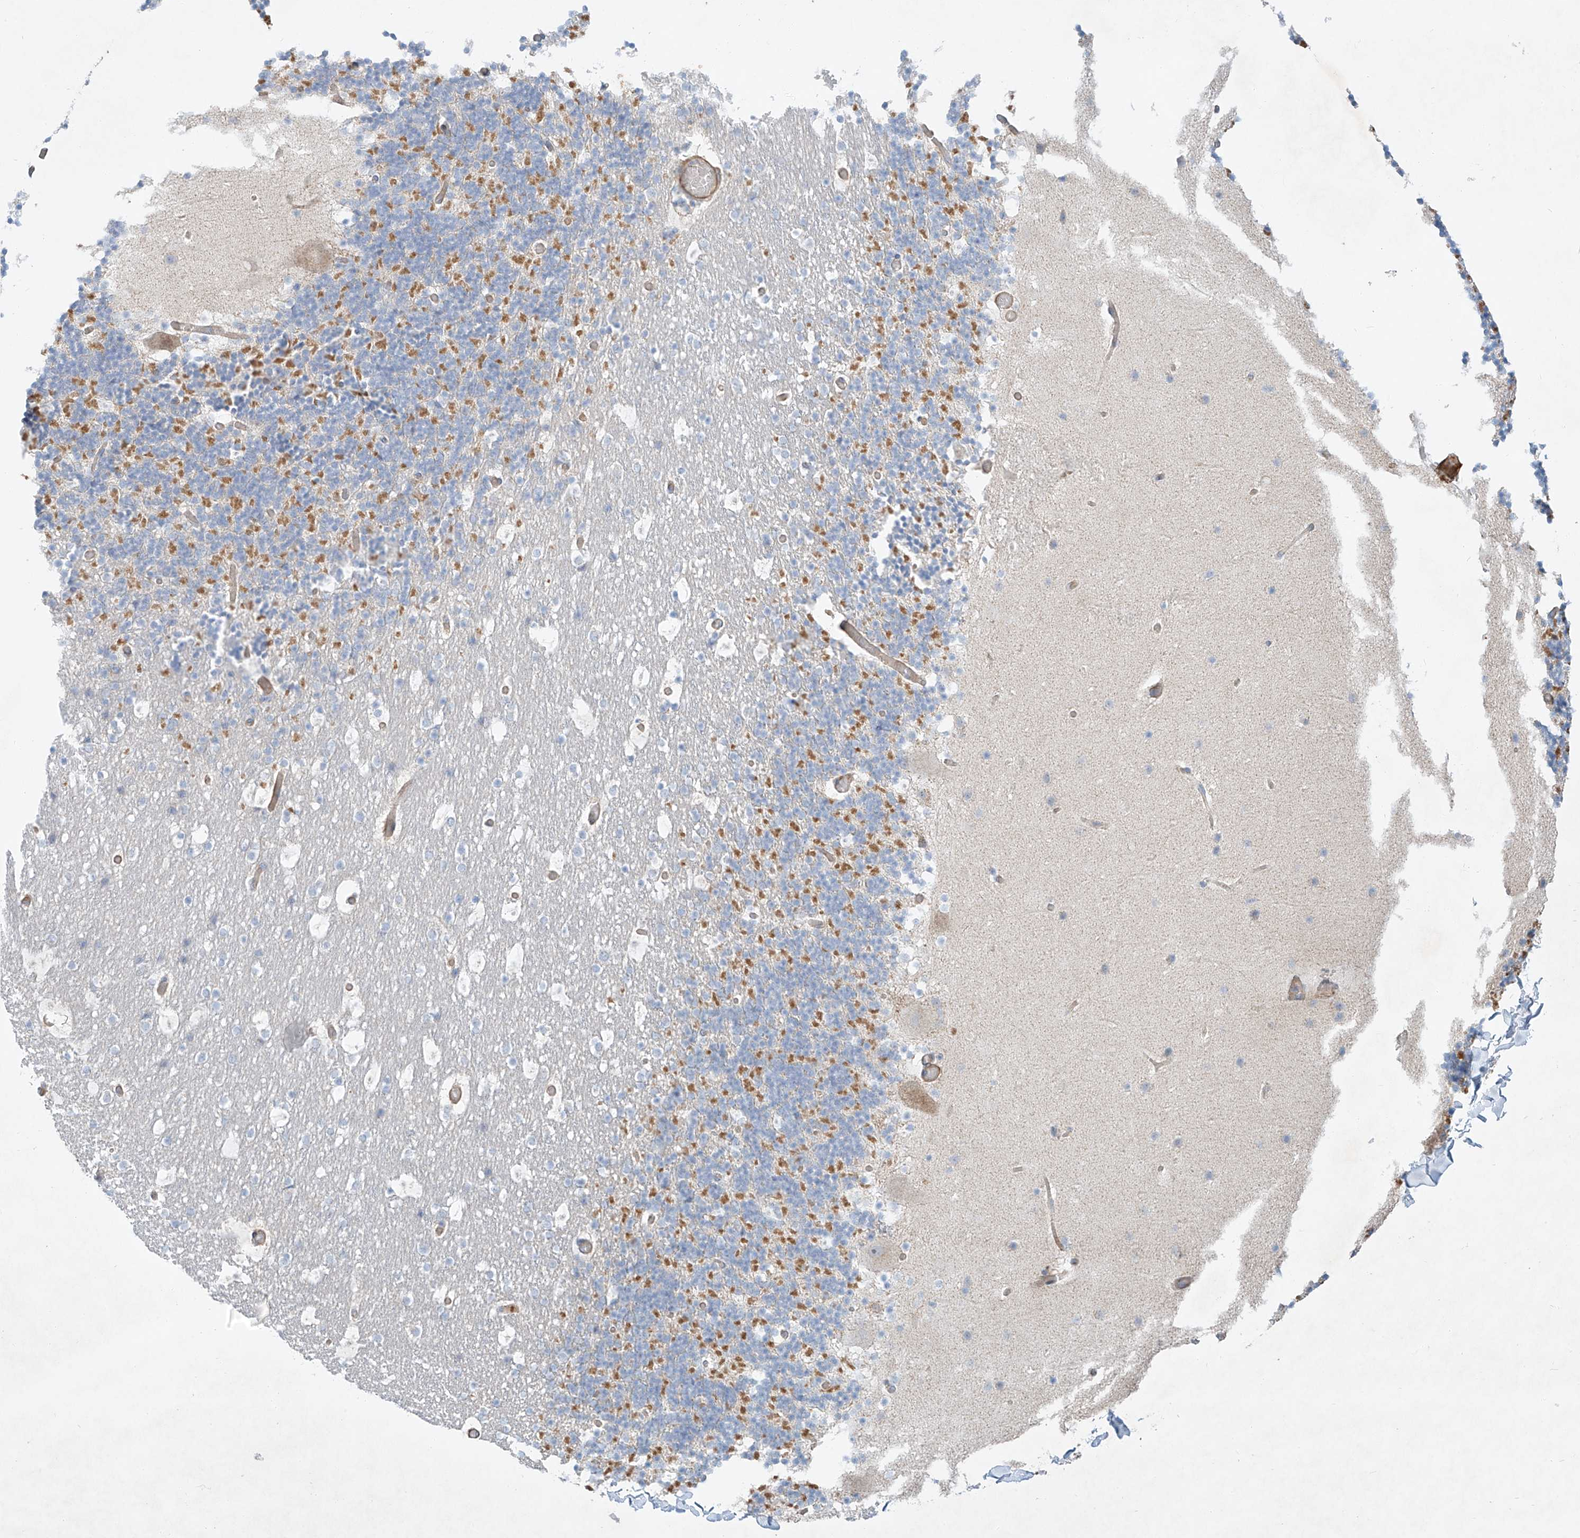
{"staining": {"intensity": "moderate", "quantity": "25%-75%", "location": "cytoplasmic/membranous"}, "tissue": "cerebellum", "cell_type": "Cells in granular layer", "image_type": "normal", "snomed": [{"axis": "morphology", "description": "Normal tissue, NOS"}, {"axis": "topography", "description": "Cerebellum"}], "caption": "A brown stain labels moderate cytoplasmic/membranous positivity of a protein in cells in granular layer of benign cerebellum. (Brightfield microscopy of DAB IHC at high magnification).", "gene": "AJM1", "patient": {"sex": "male", "age": 57}}